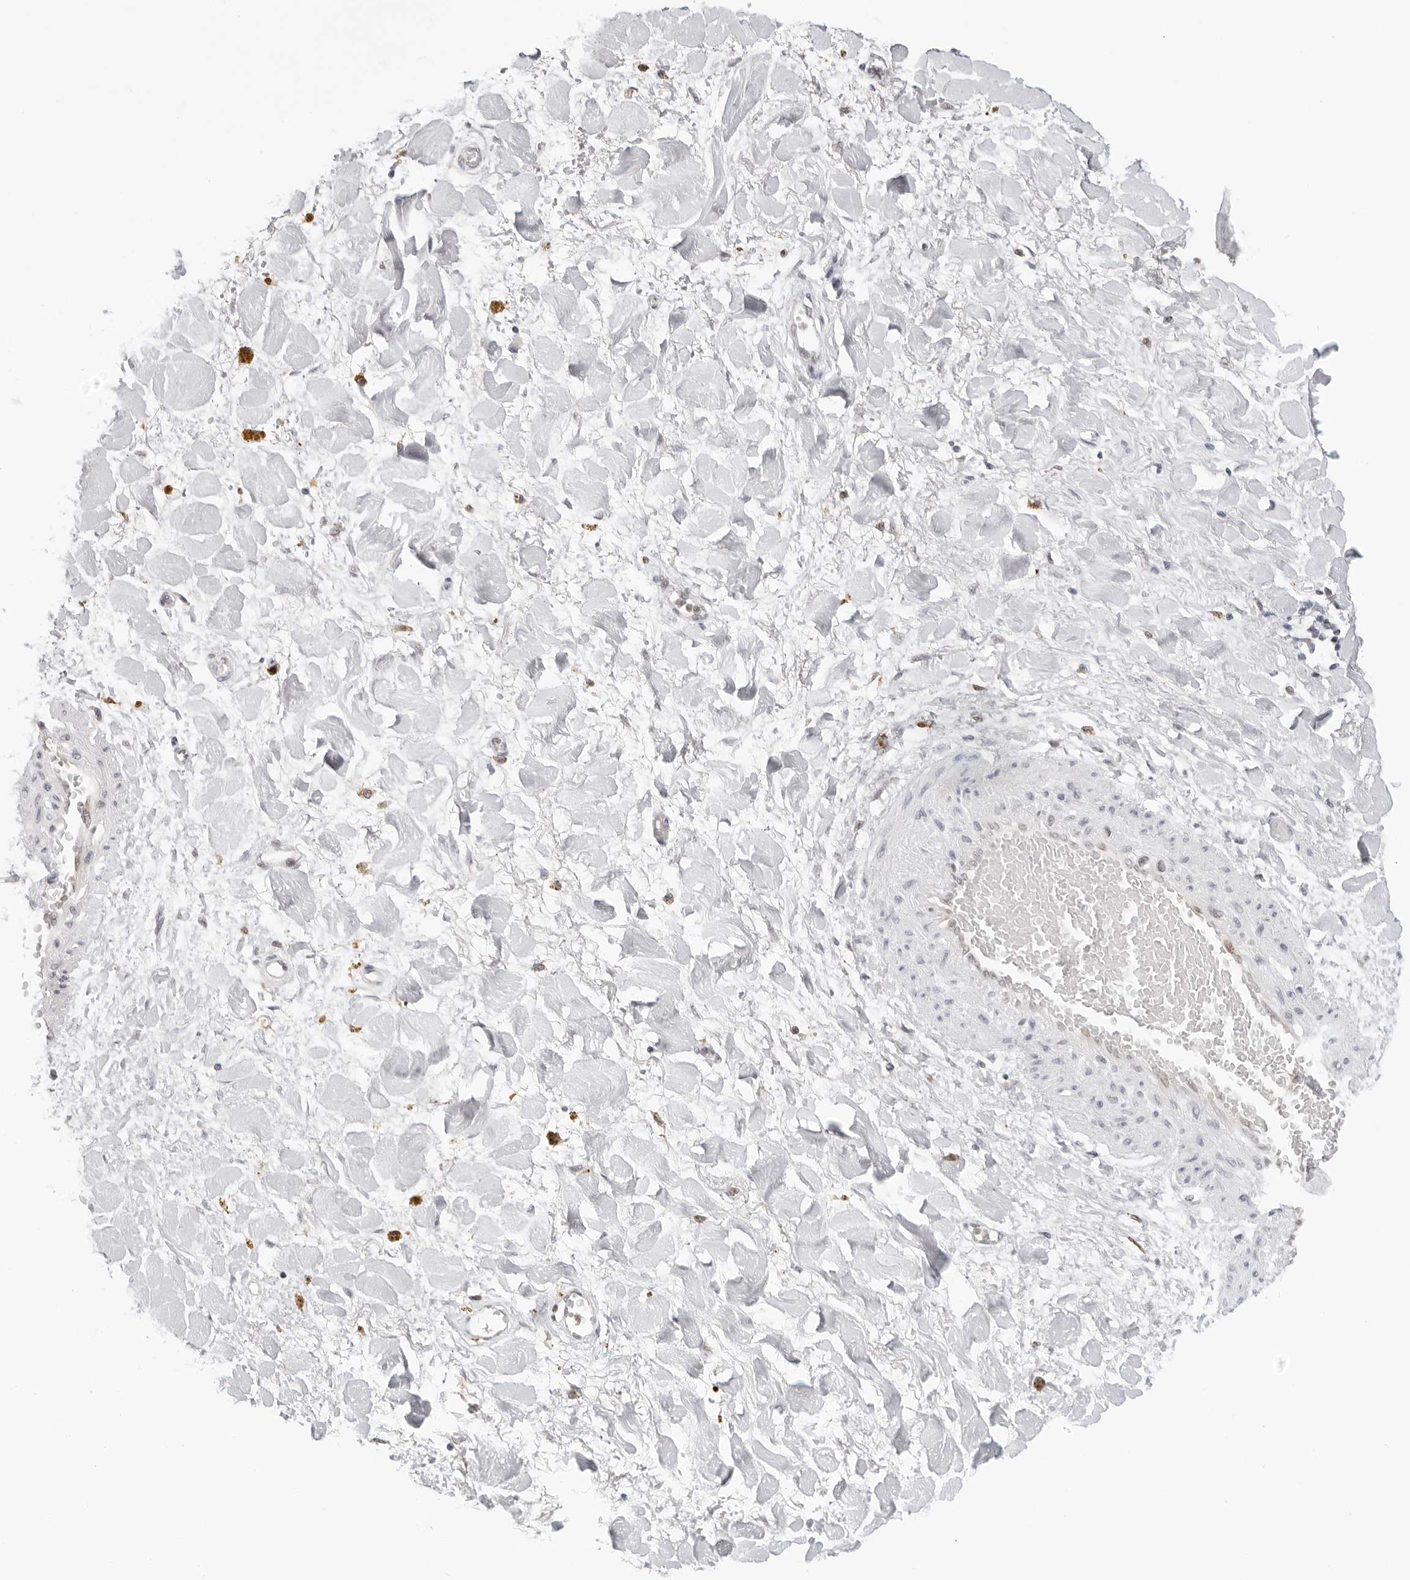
{"staining": {"intensity": "negative", "quantity": "none", "location": "none"}, "tissue": "adipose tissue", "cell_type": "Adipocytes", "image_type": "normal", "snomed": [{"axis": "morphology", "description": "Normal tissue, NOS"}, {"axis": "topography", "description": "Kidney"}, {"axis": "topography", "description": "Peripheral nerve tissue"}], "caption": "Photomicrograph shows no protein positivity in adipocytes of normal adipose tissue.", "gene": "MSH6", "patient": {"sex": "male", "age": 7}}